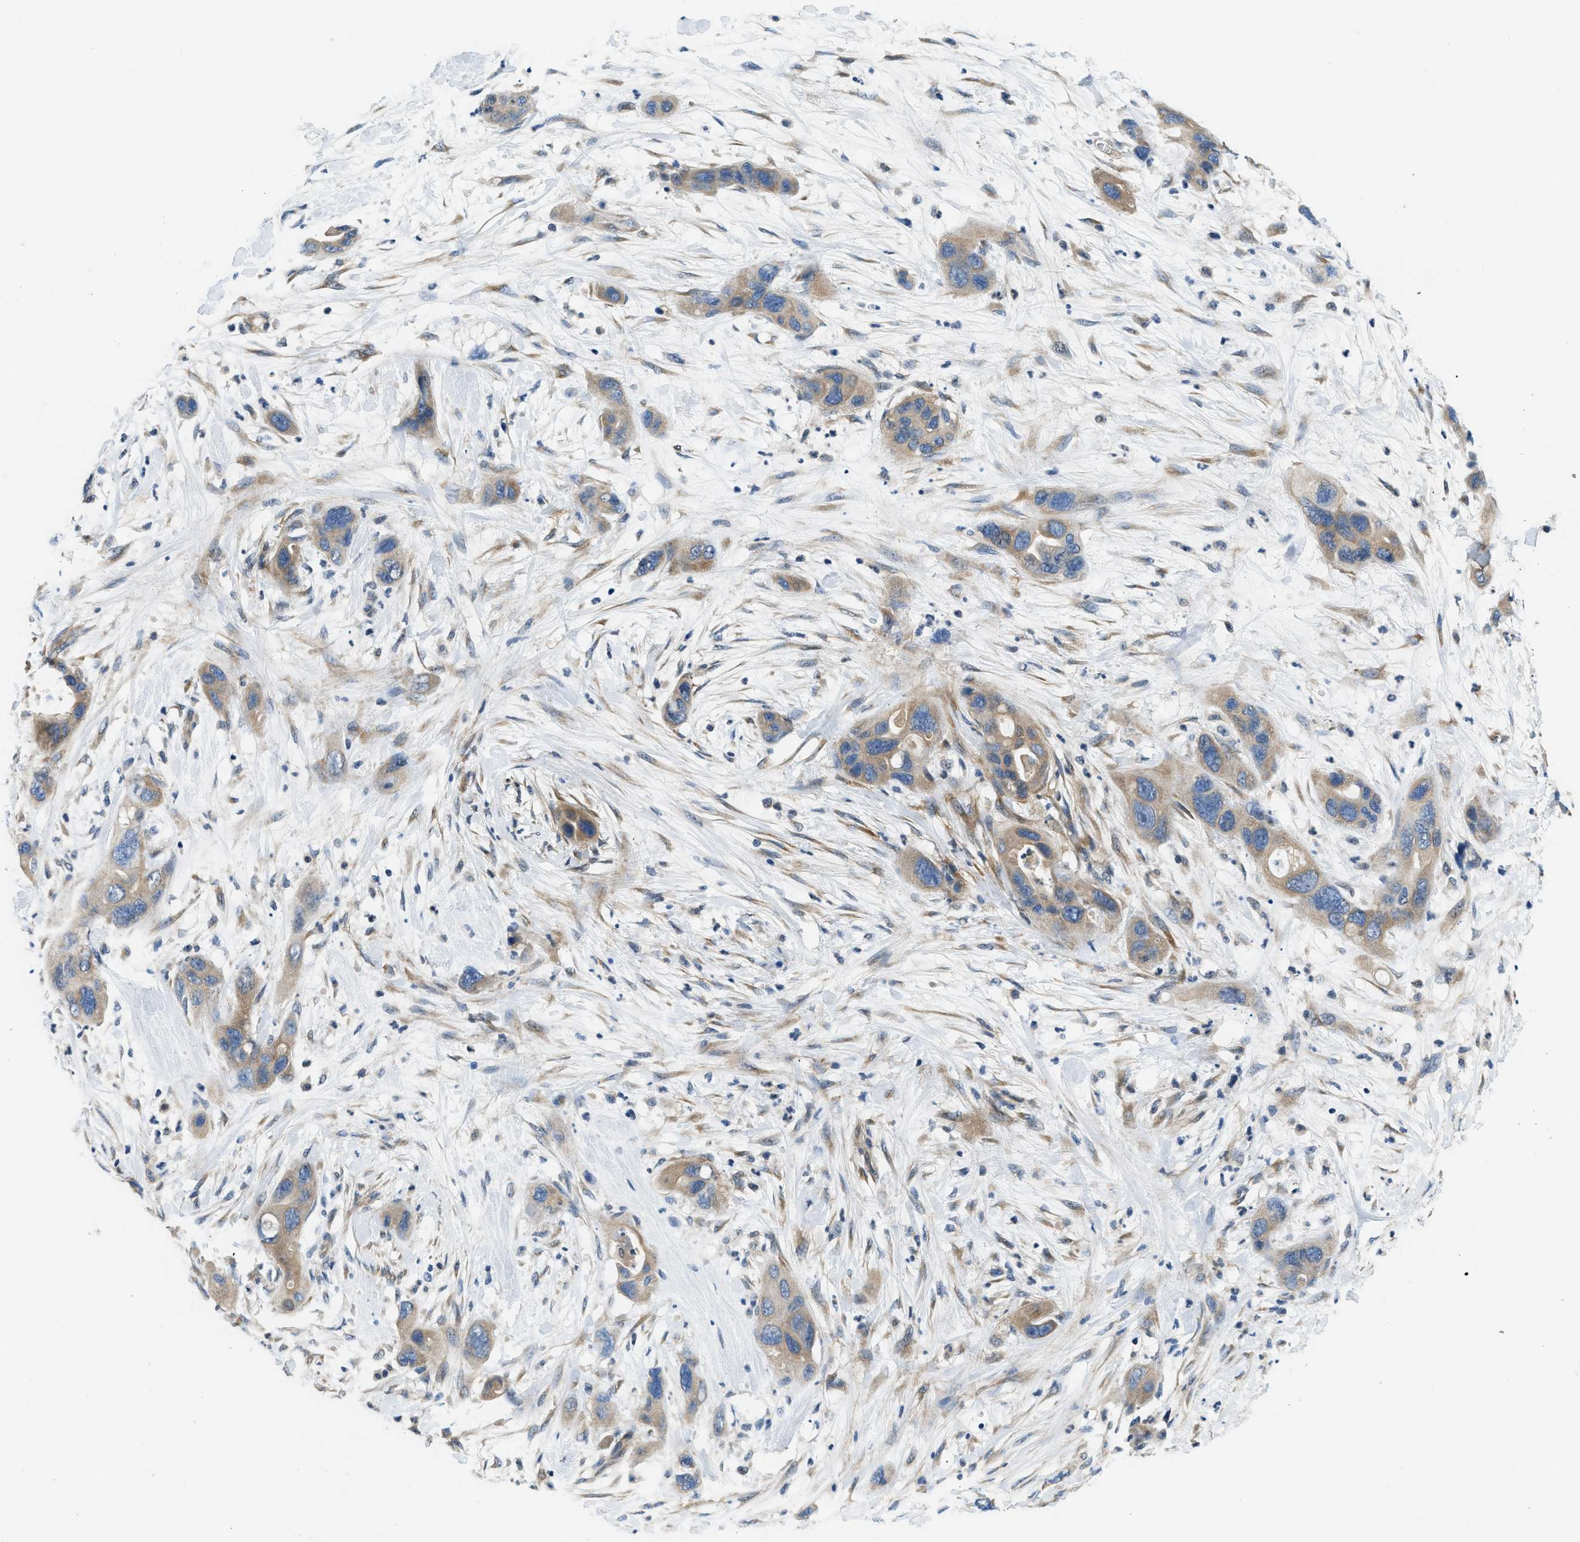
{"staining": {"intensity": "weak", "quantity": ">75%", "location": "cytoplasmic/membranous"}, "tissue": "pancreatic cancer", "cell_type": "Tumor cells", "image_type": "cancer", "snomed": [{"axis": "morphology", "description": "Adenocarcinoma, NOS"}, {"axis": "topography", "description": "Pancreas"}], "caption": "Immunohistochemistry staining of pancreatic adenocarcinoma, which demonstrates low levels of weak cytoplasmic/membranous expression in approximately >75% of tumor cells indicating weak cytoplasmic/membranous protein positivity. The staining was performed using DAB (3,3'-diaminobenzidine) (brown) for protein detection and nuclei were counterstained in hematoxylin (blue).", "gene": "SSH2", "patient": {"sex": "female", "age": 71}}